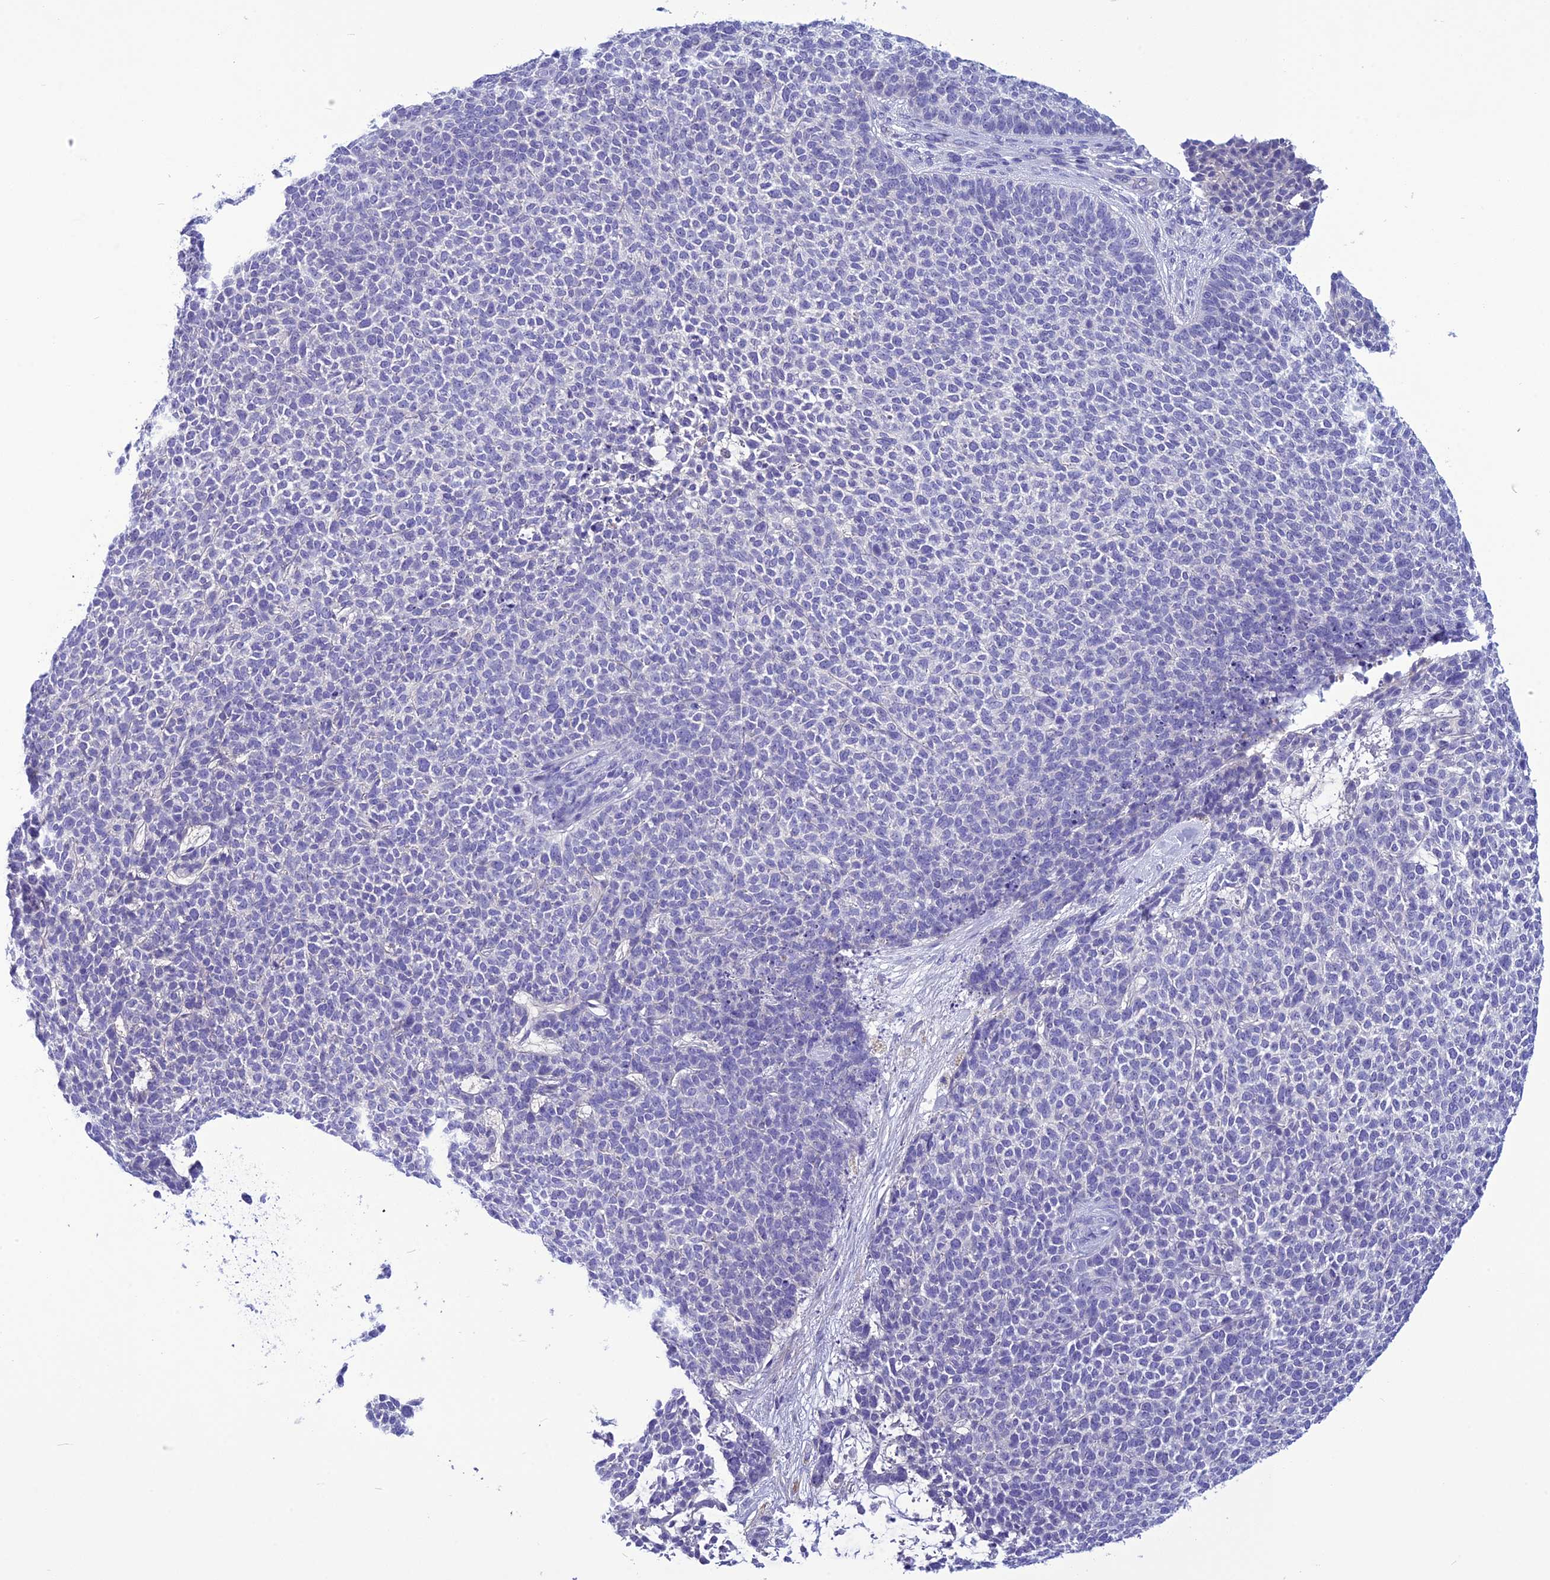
{"staining": {"intensity": "negative", "quantity": "none", "location": "none"}, "tissue": "skin cancer", "cell_type": "Tumor cells", "image_type": "cancer", "snomed": [{"axis": "morphology", "description": "Basal cell carcinoma"}, {"axis": "topography", "description": "Skin"}], "caption": "This photomicrograph is of basal cell carcinoma (skin) stained with immunohistochemistry (IHC) to label a protein in brown with the nuclei are counter-stained blue. There is no staining in tumor cells.", "gene": "BBS2", "patient": {"sex": "female", "age": 84}}